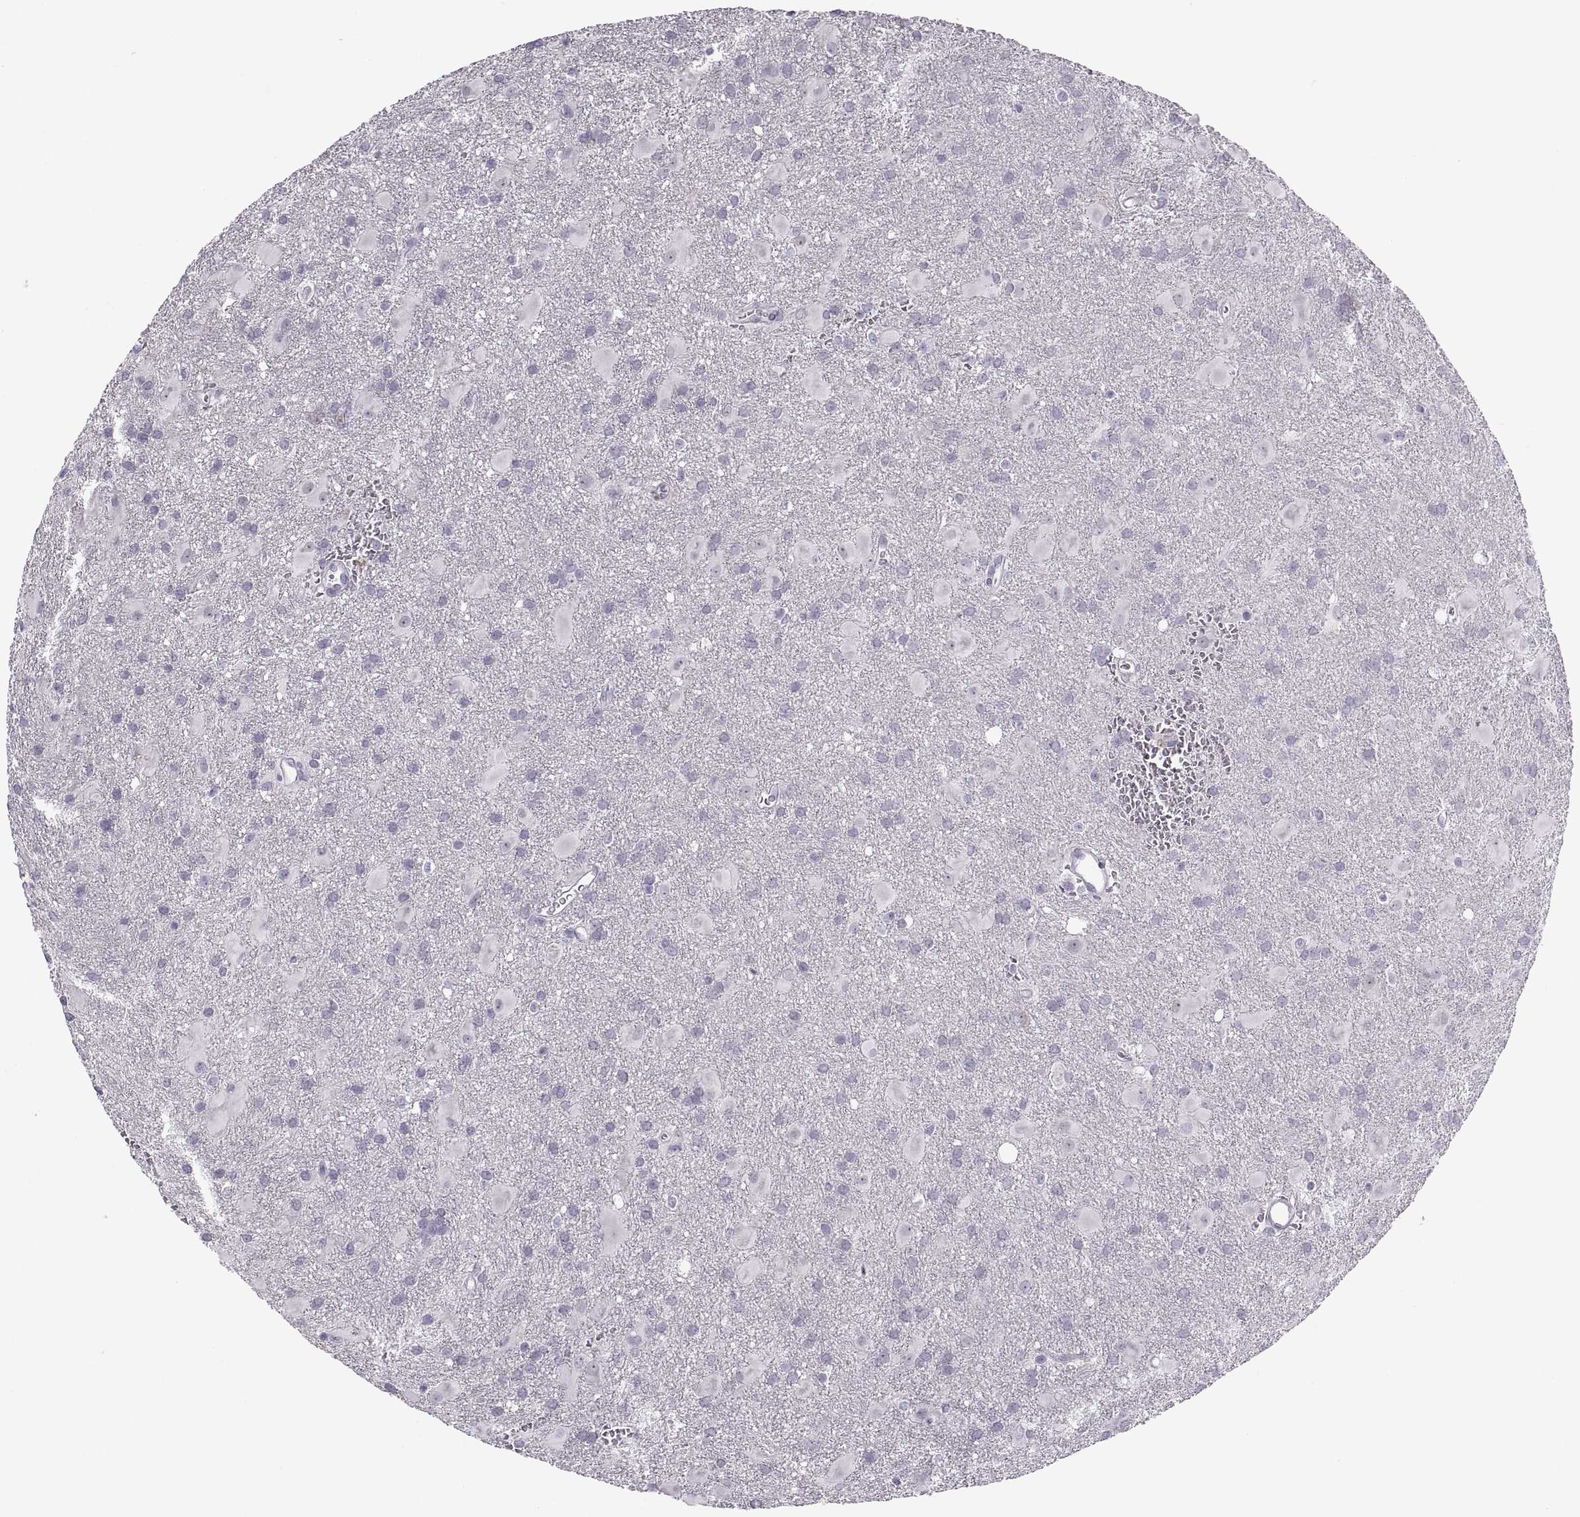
{"staining": {"intensity": "negative", "quantity": "none", "location": "none"}, "tissue": "glioma", "cell_type": "Tumor cells", "image_type": "cancer", "snomed": [{"axis": "morphology", "description": "Glioma, malignant, Low grade"}, {"axis": "topography", "description": "Brain"}], "caption": "Immunohistochemical staining of glioma exhibits no significant expression in tumor cells.", "gene": "C3orf22", "patient": {"sex": "male", "age": 58}}